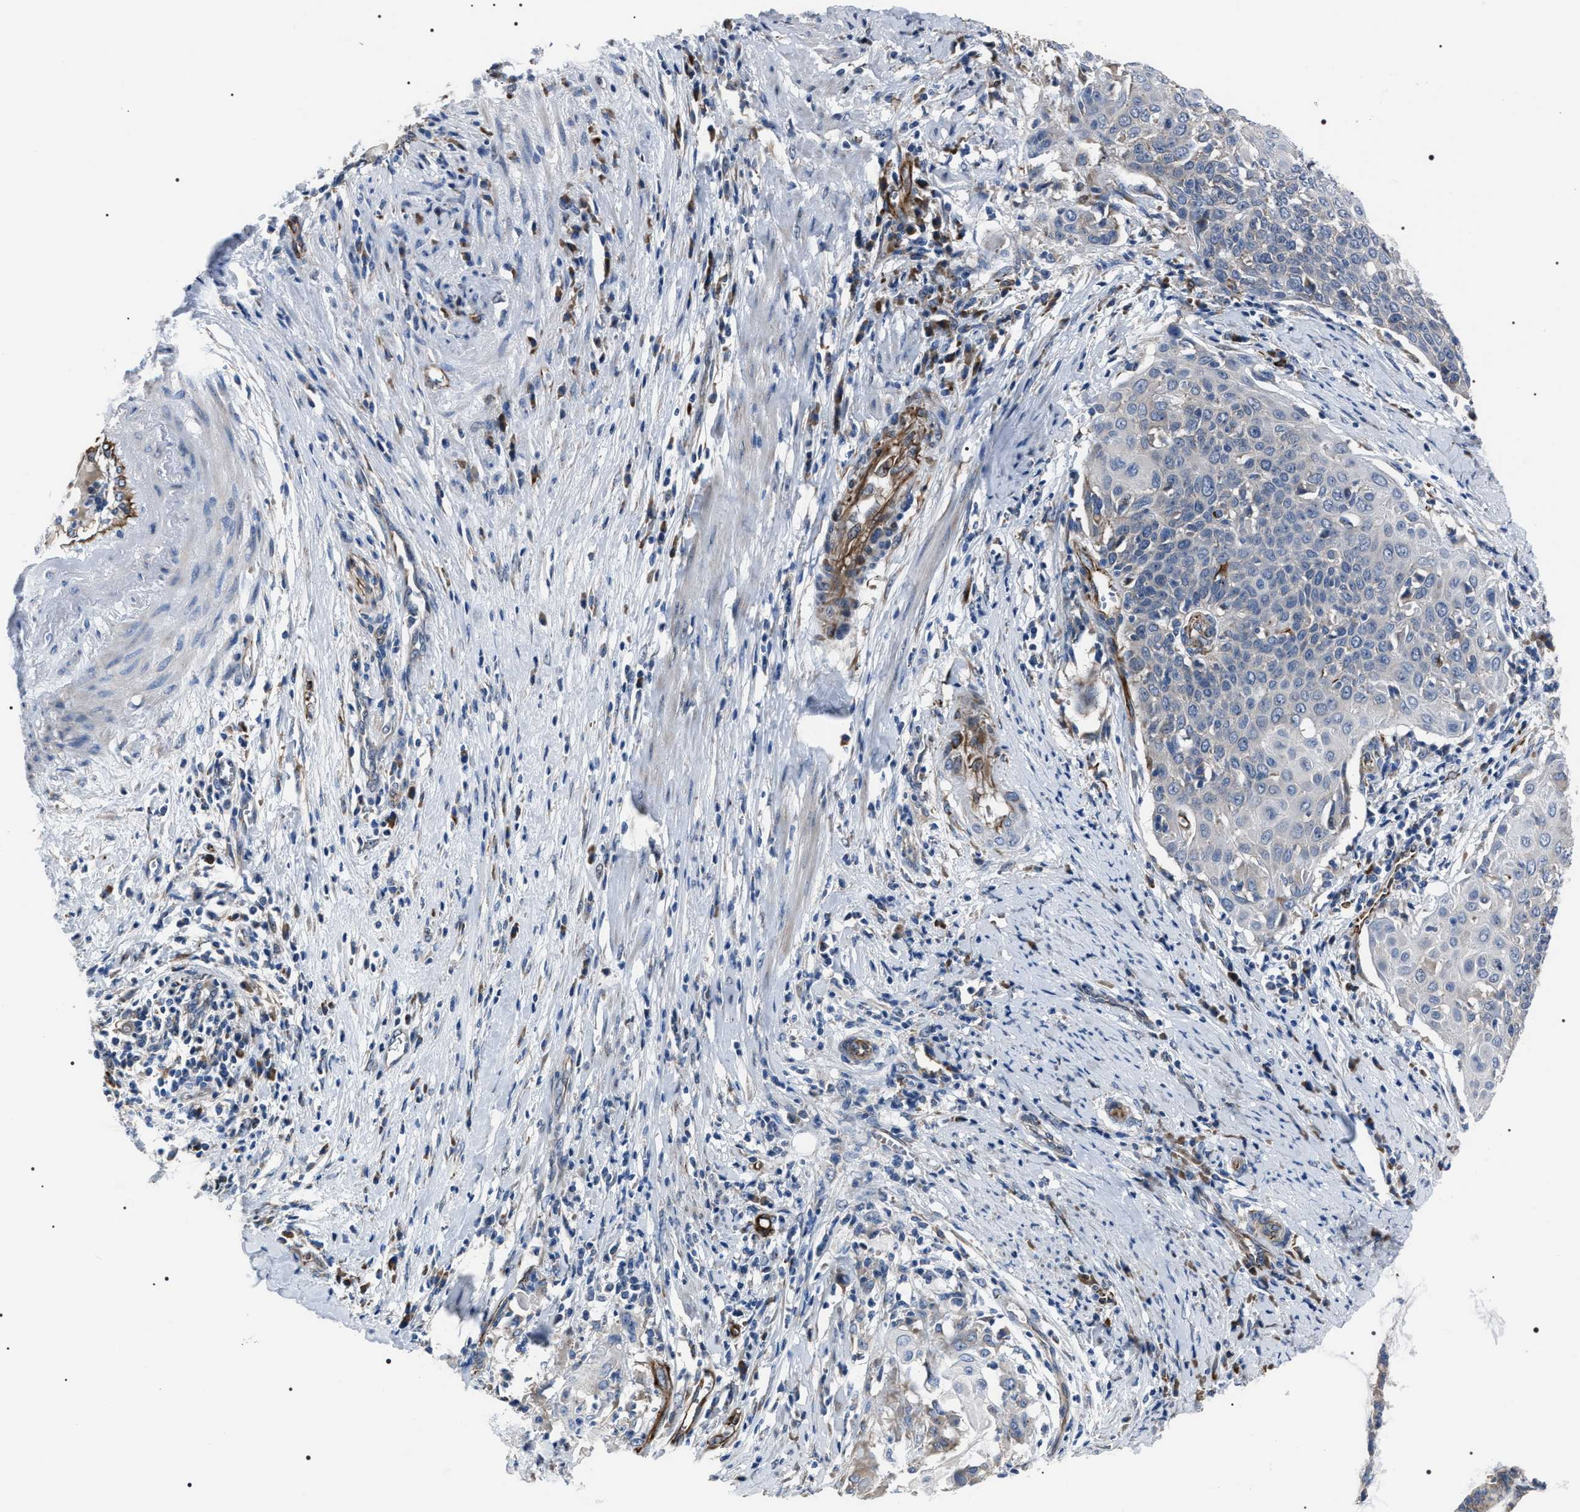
{"staining": {"intensity": "negative", "quantity": "none", "location": "none"}, "tissue": "cervical cancer", "cell_type": "Tumor cells", "image_type": "cancer", "snomed": [{"axis": "morphology", "description": "Squamous cell carcinoma, NOS"}, {"axis": "topography", "description": "Cervix"}], "caption": "Tumor cells are negative for brown protein staining in cervical cancer (squamous cell carcinoma).", "gene": "PKD1L1", "patient": {"sex": "female", "age": 39}}